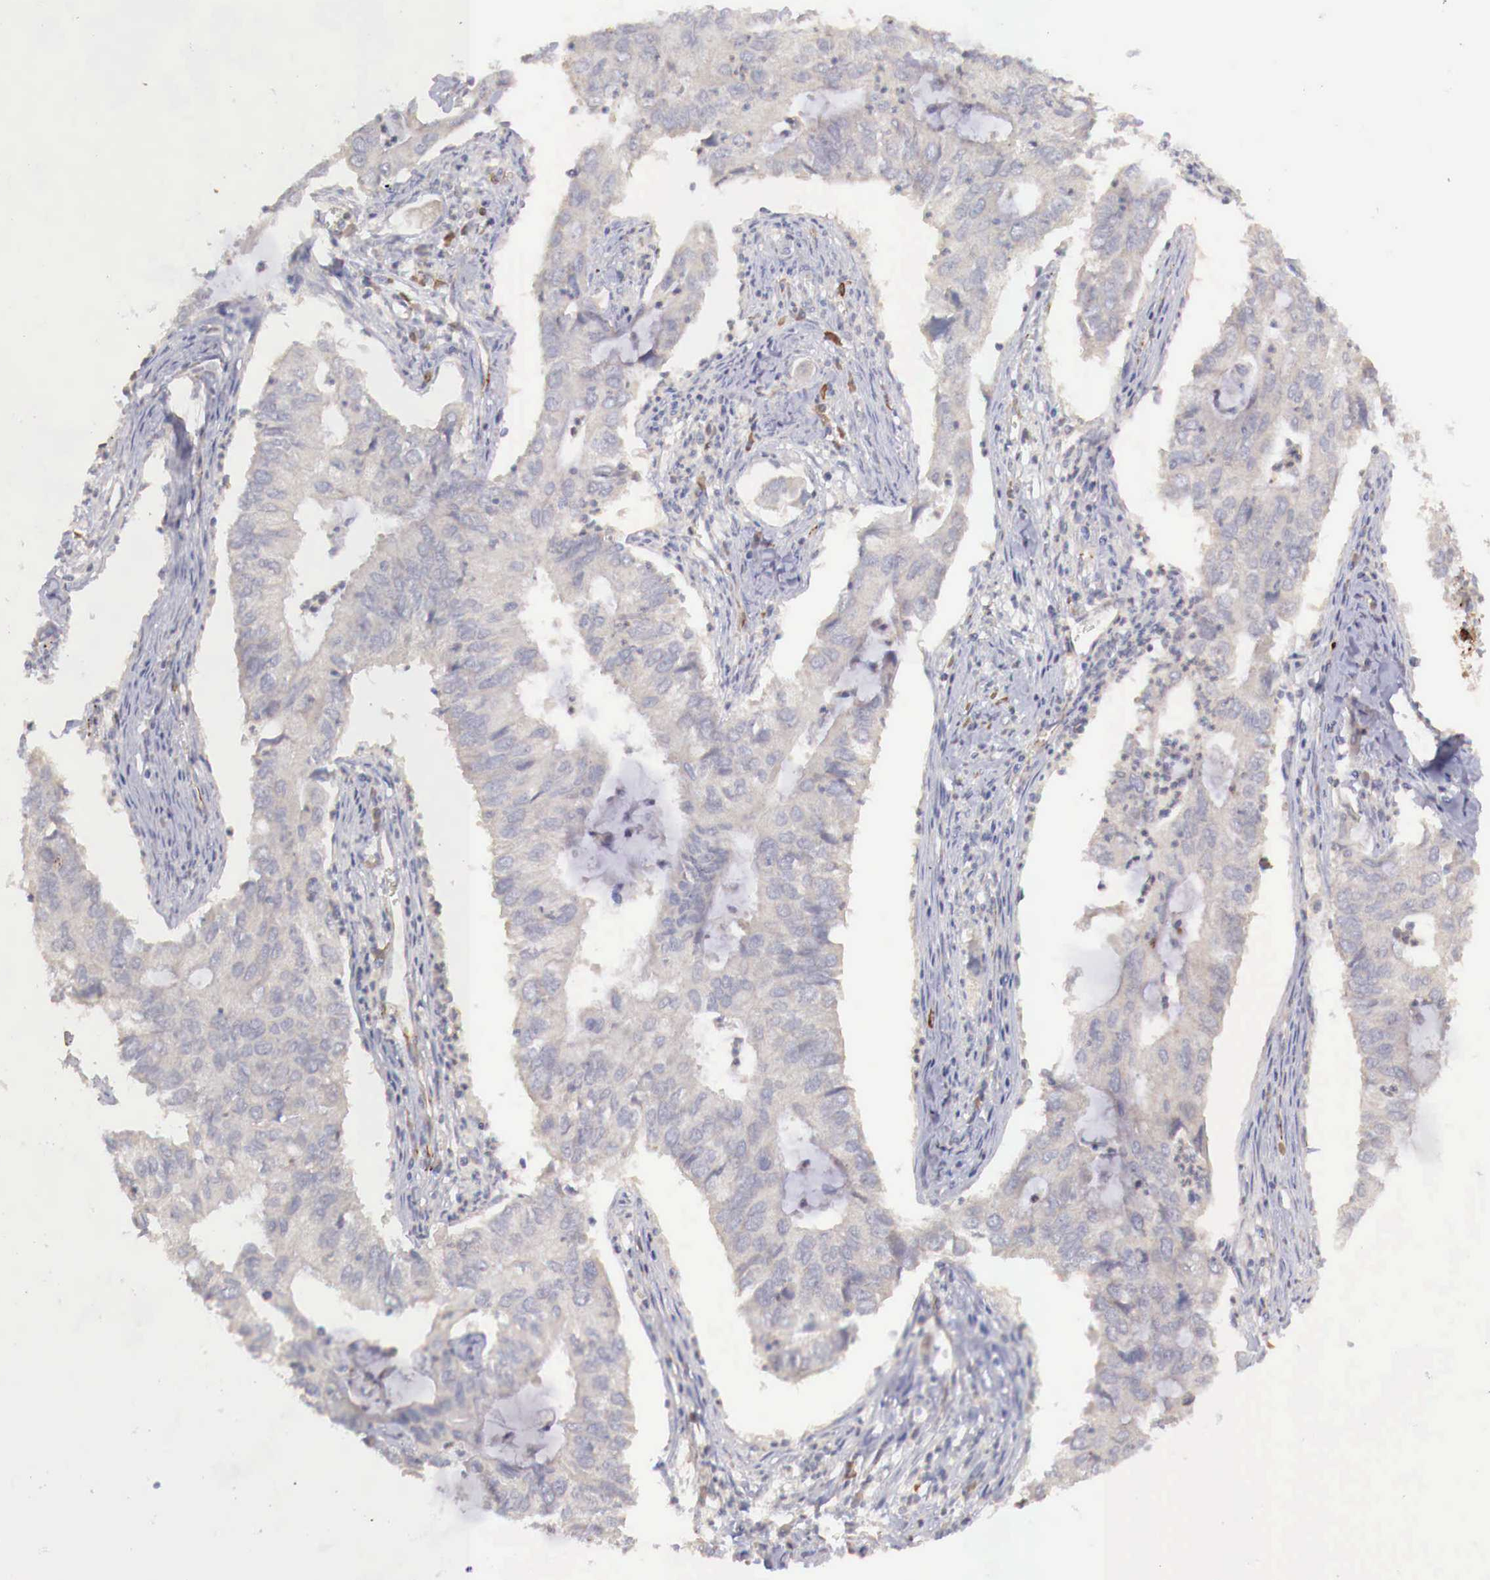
{"staining": {"intensity": "negative", "quantity": "none", "location": "none"}, "tissue": "lung cancer", "cell_type": "Tumor cells", "image_type": "cancer", "snomed": [{"axis": "morphology", "description": "Adenocarcinoma, NOS"}, {"axis": "topography", "description": "Lung"}], "caption": "Image shows no significant protein staining in tumor cells of lung cancer (adenocarcinoma). Brightfield microscopy of immunohistochemistry stained with DAB (brown) and hematoxylin (blue), captured at high magnification.", "gene": "WT1", "patient": {"sex": "male", "age": 48}}